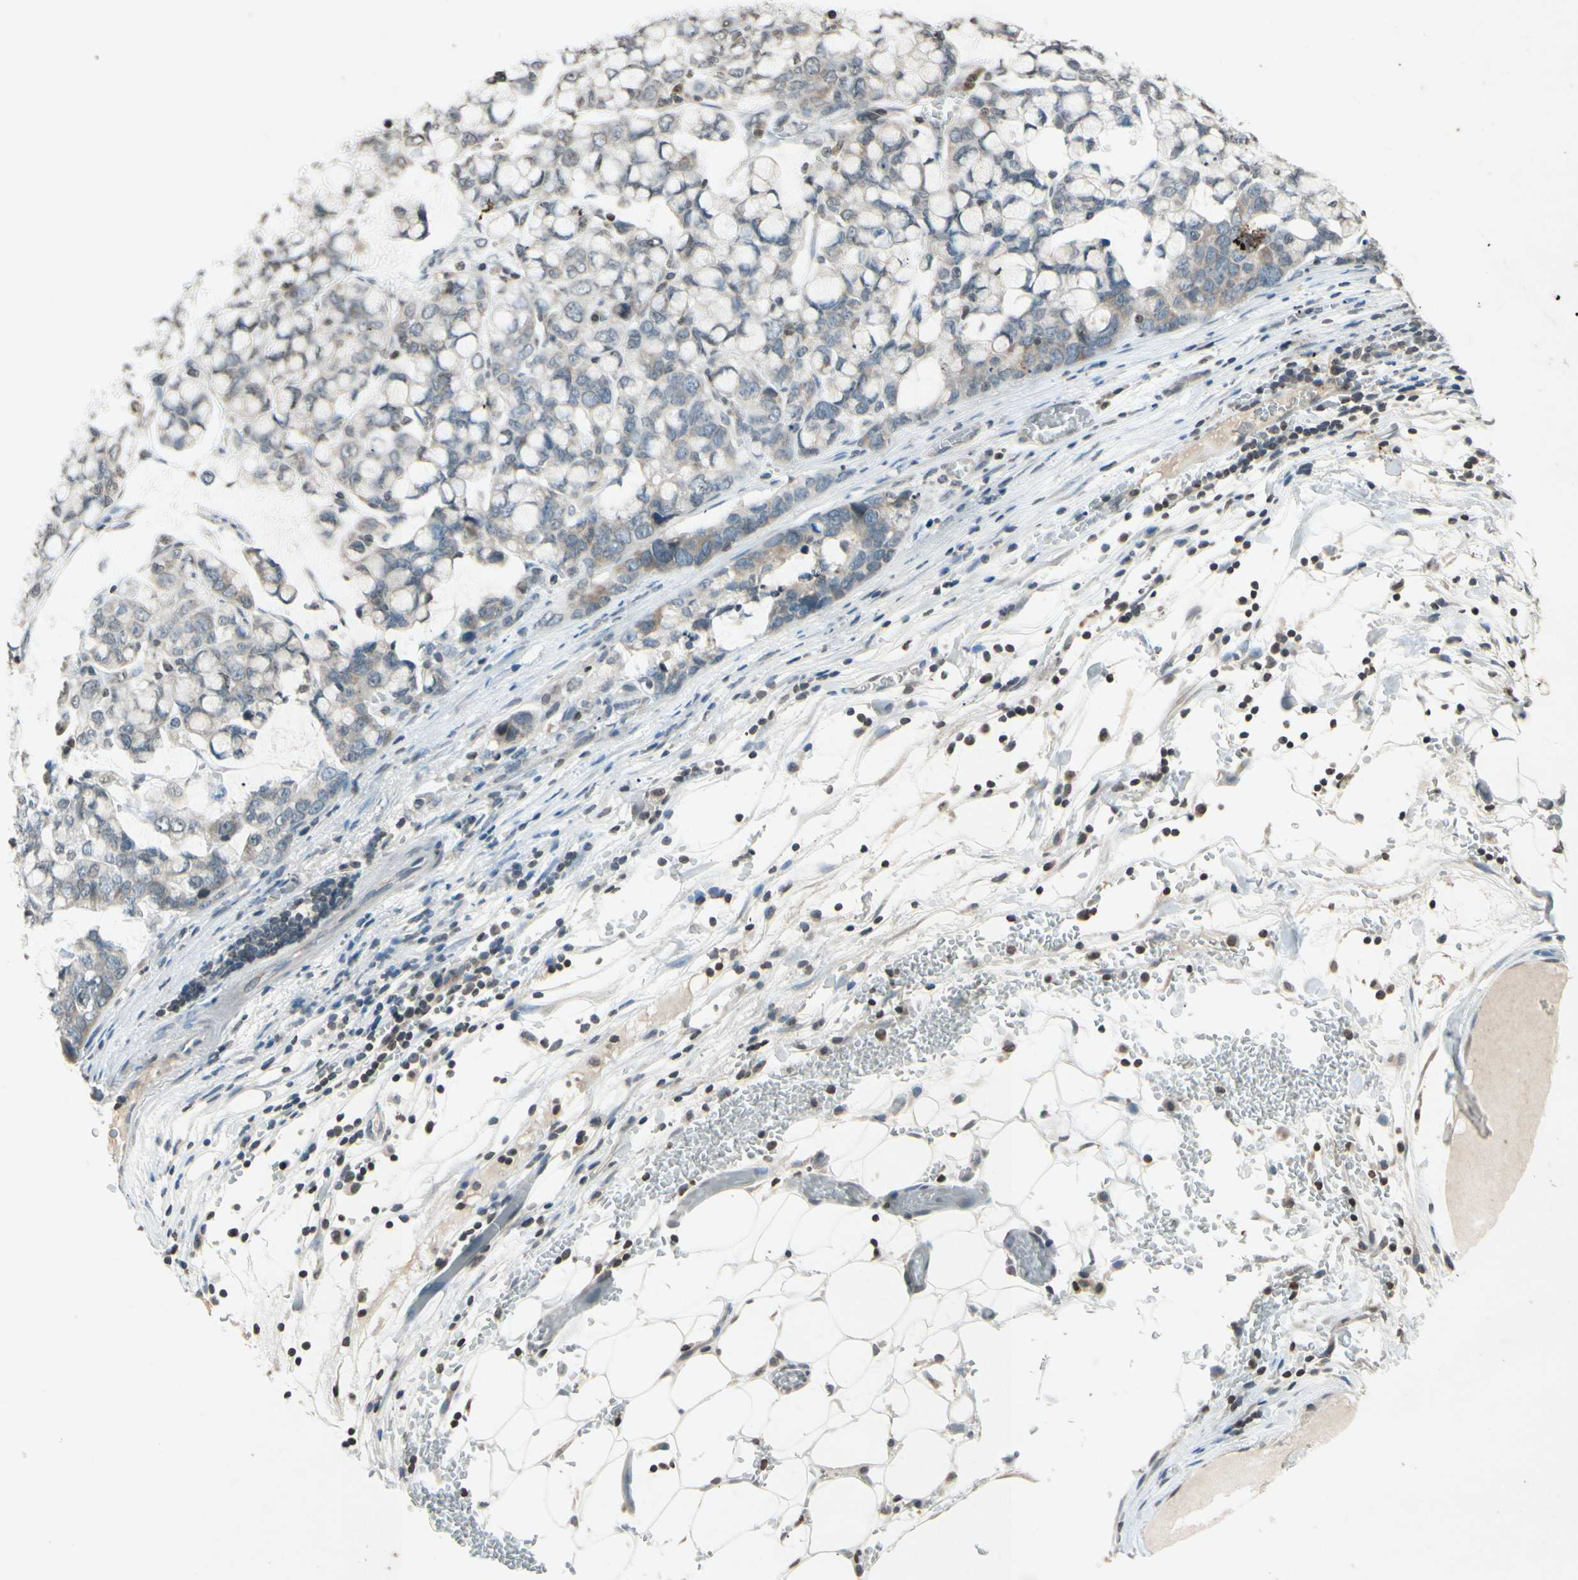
{"staining": {"intensity": "weak", "quantity": ">75%", "location": "cytoplasmic/membranous"}, "tissue": "stomach cancer", "cell_type": "Tumor cells", "image_type": "cancer", "snomed": [{"axis": "morphology", "description": "Adenocarcinoma, NOS"}, {"axis": "topography", "description": "Stomach, lower"}], "caption": "IHC photomicrograph of neoplastic tissue: stomach cancer (adenocarcinoma) stained using immunohistochemistry demonstrates low levels of weak protein expression localized specifically in the cytoplasmic/membranous of tumor cells, appearing as a cytoplasmic/membranous brown color.", "gene": "CLDN11", "patient": {"sex": "male", "age": 84}}